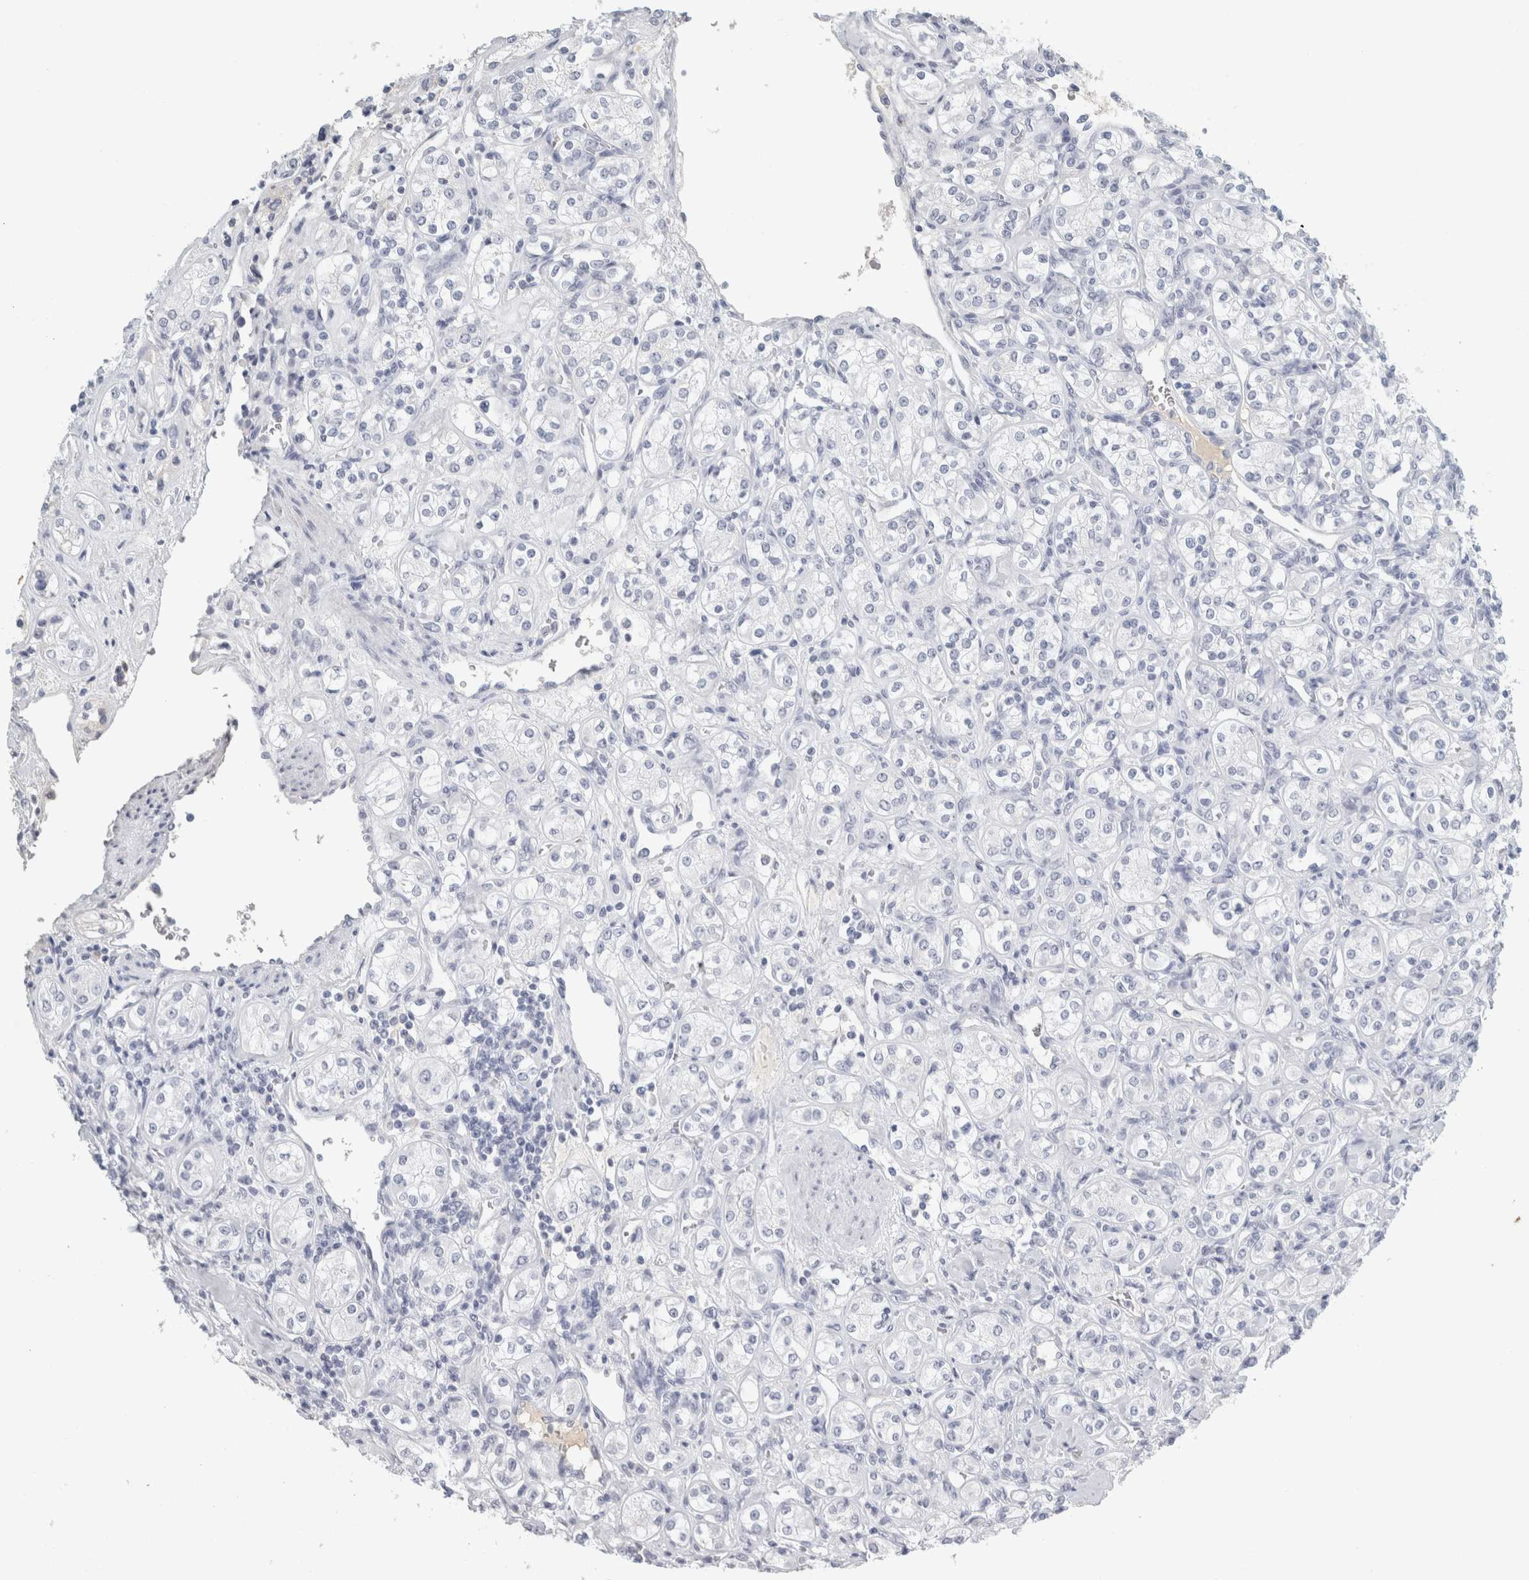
{"staining": {"intensity": "negative", "quantity": "none", "location": "none"}, "tissue": "renal cancer", "cell_type": "Tumor cells", "image_type": "cancer", "snomed": [{"axis": "morphology", "description": "Adenocarcinoma, NOS"}, {"axis": "topography", "description": "Kidney"}], "caption": "High magnification brightfield microscopy of adenocarcinoma (renal) stained with DAB (3,3'-diaminobenzidine) (brown) and counterstained with hematoxylin (blue): tumor cells show no significant positivity. The staining is performed using DAB (3,3'-diaminobenzidine) brown chromogen with nuclei counter-stained in using hematoxylin.", "gene": "TSPAN8", "patient": {"sex": "male", "age": 77}}